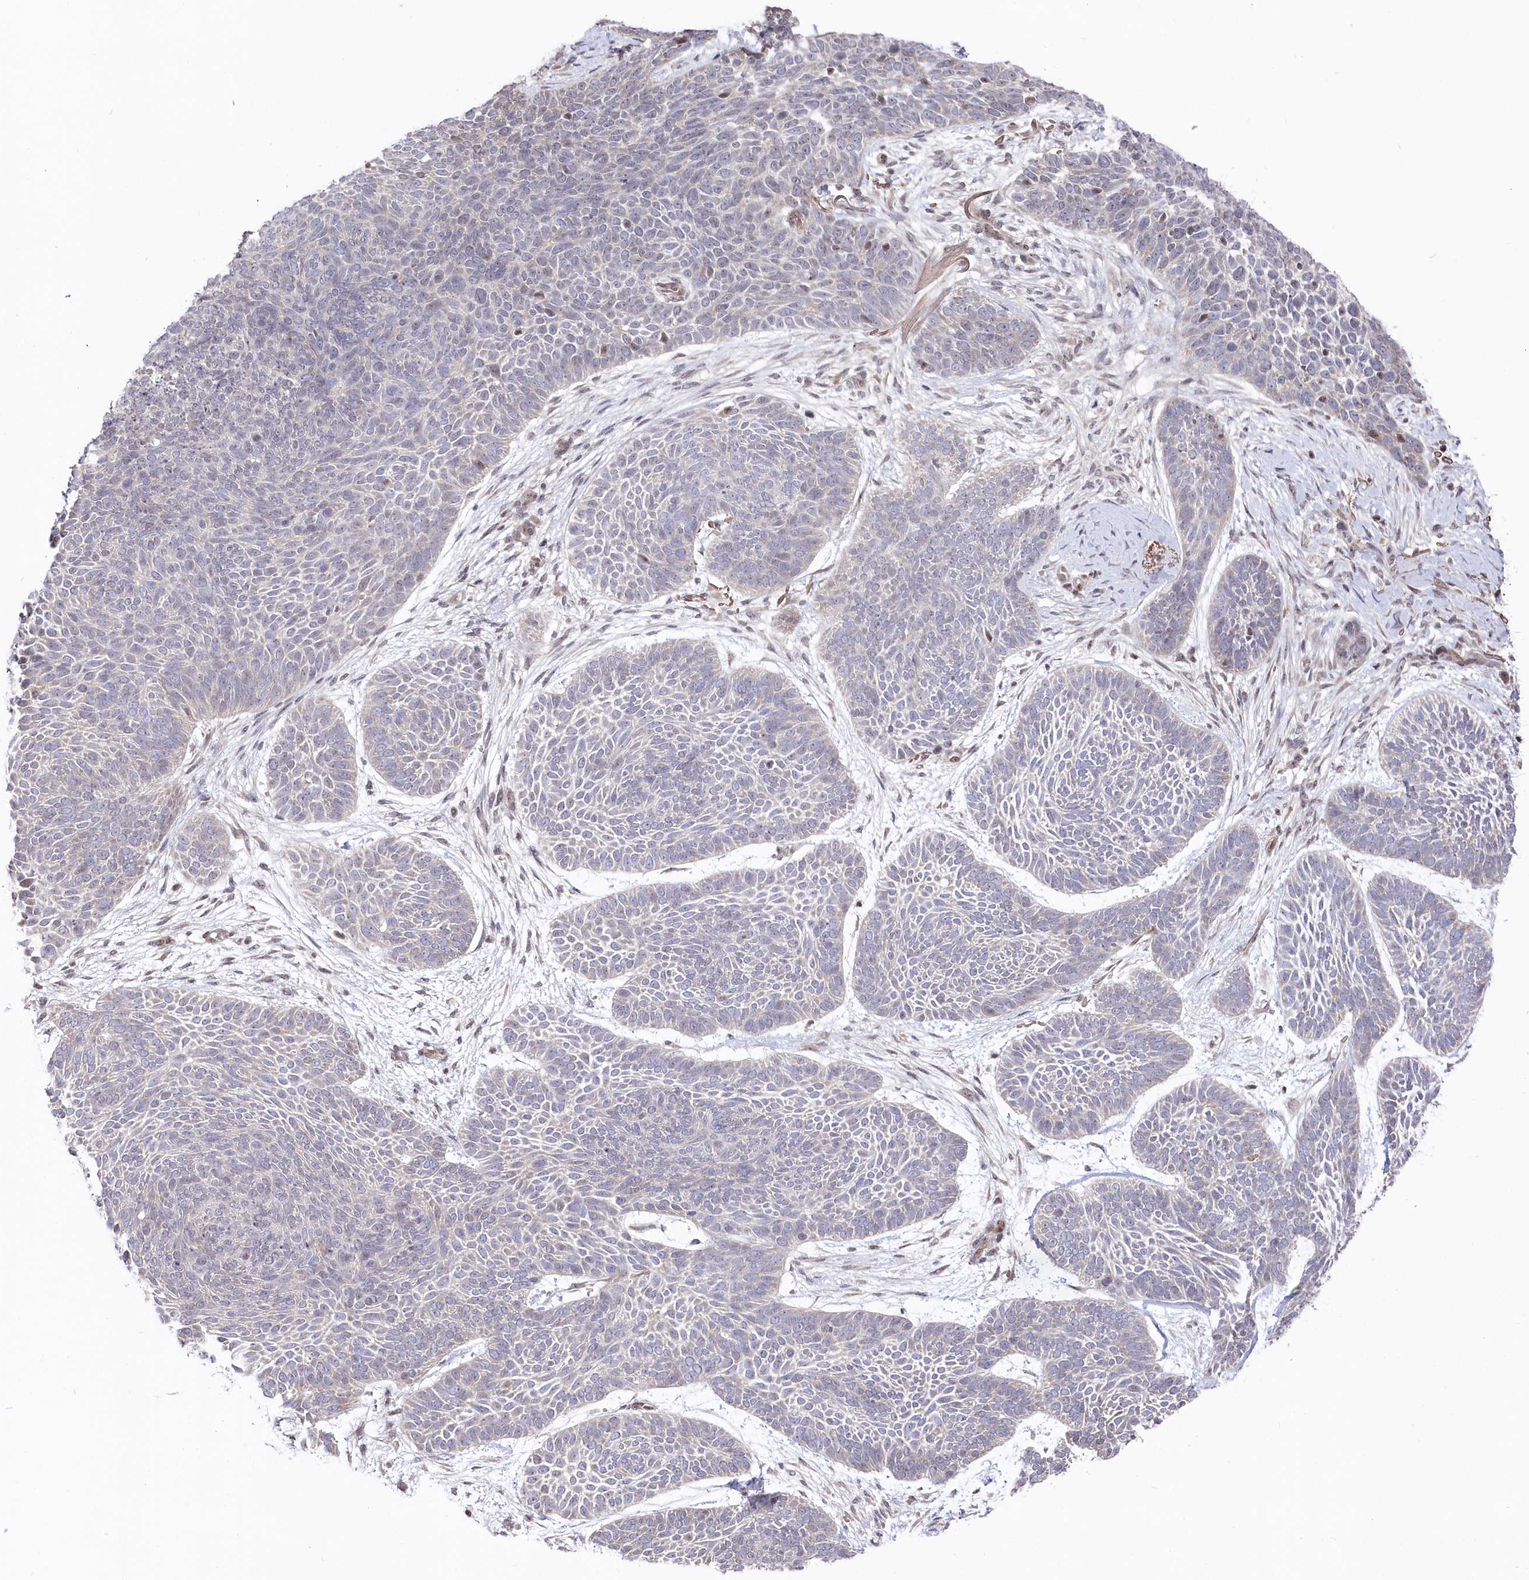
{"staining": {"intensity": "negative", "quantity": "none", "location": "none"}, "tissue": "skin cancer", "cell_type": "Tumor cells", "image_type": "cancer", "snomed": [{"axis": "morphology", "description": "Basal cell carcinoma"}, {"axis": "topography", "description": "Skin"}], "caption": "IHC of skin basal cell carcinoma displays no expression in tumor cells.", "gene": "CGGBP1", "patient": {"sex": "male", "age": 85}}